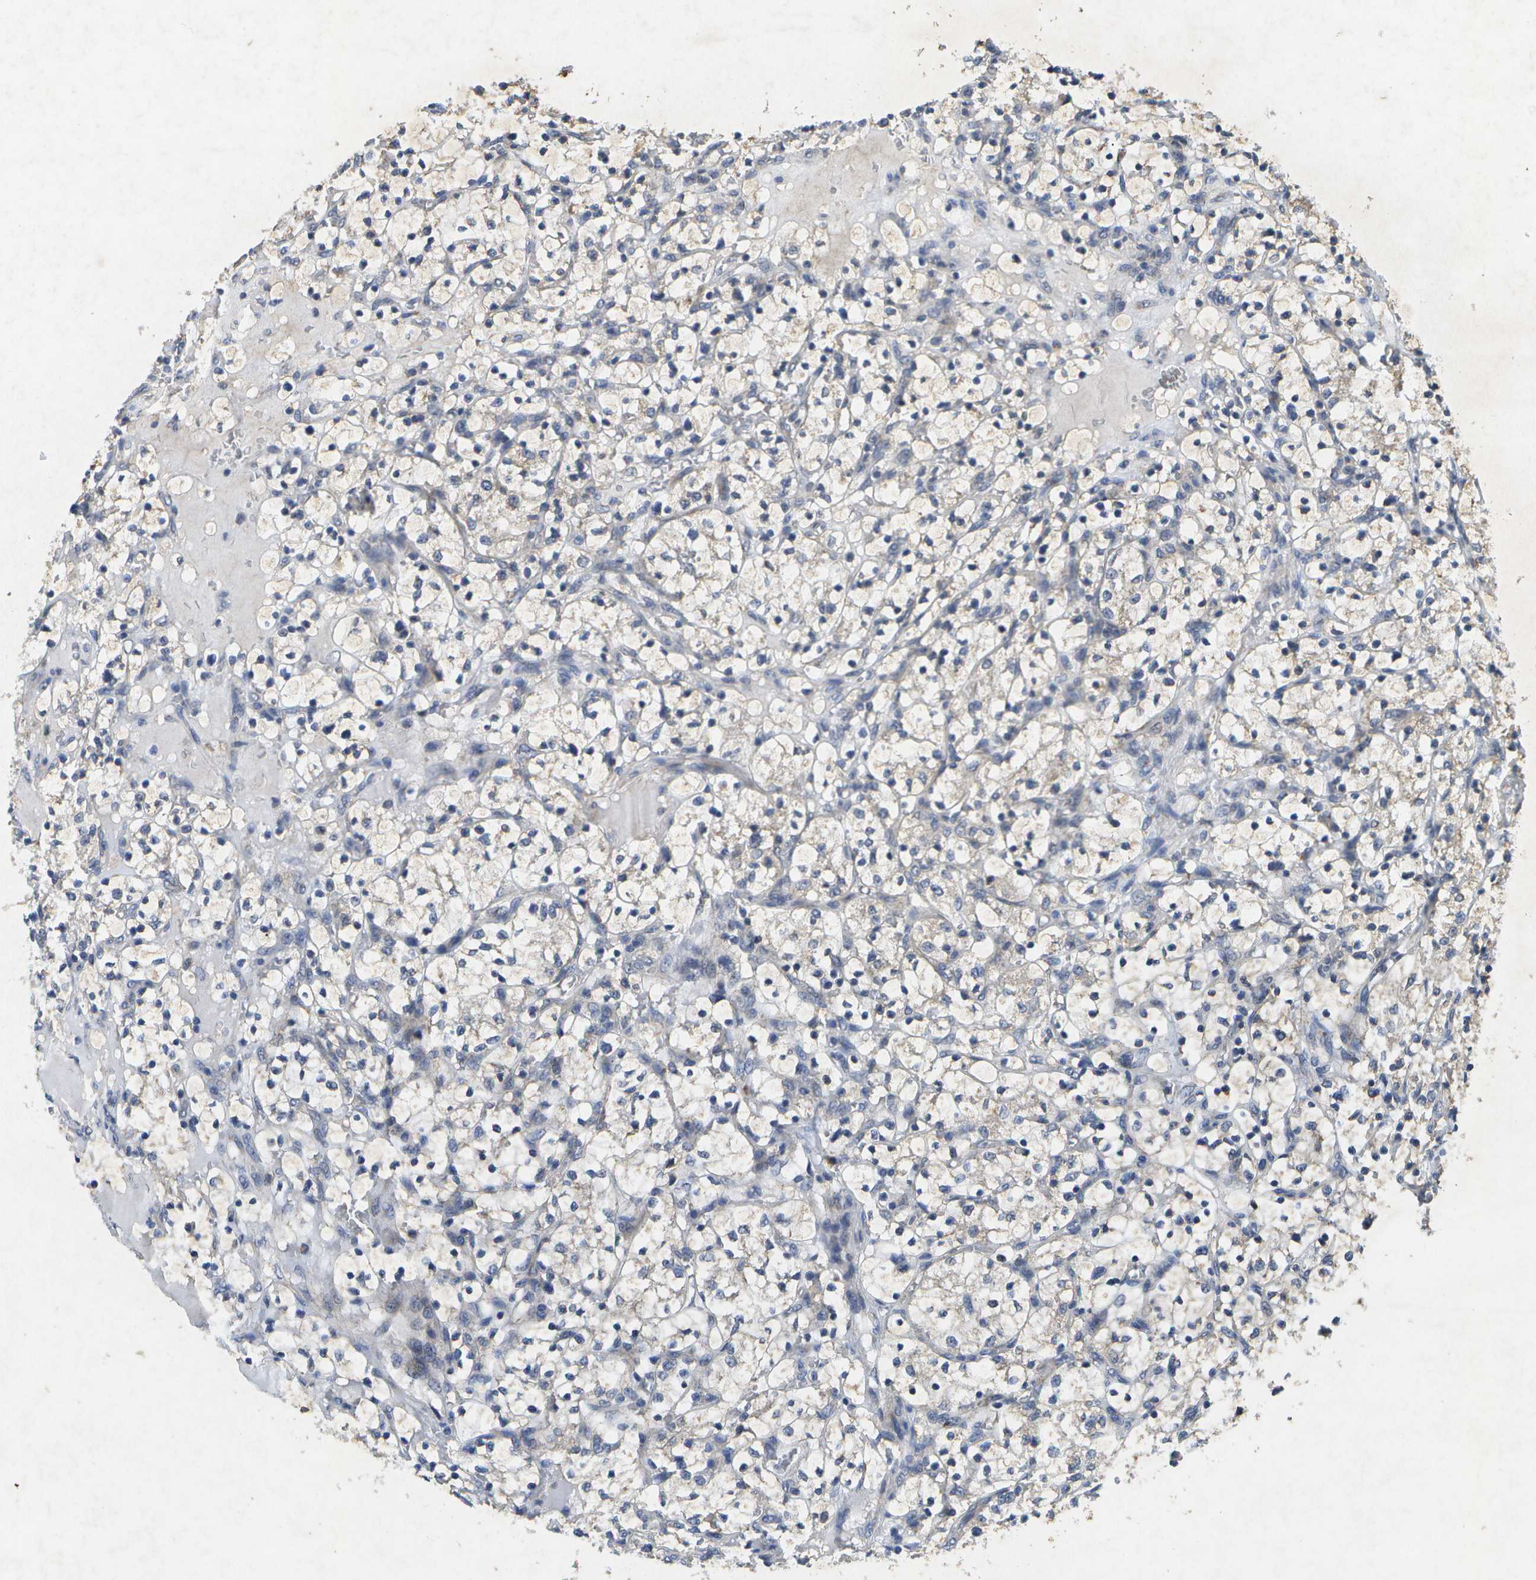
{"staining": {"intensity": "negative", "quantity": "none", "location": "none"}, "tissue": "renal cancer", "cell_type": "Tumor cells", "image_type": "cancer", "snomed": [{"axis": "morphology", "description": "Adenocarcinoma, NOS"}, {"axis": "topography", "description": "Kidney"}], "caption": "This is a micrograph of immunohistochemistry staining of renal adenocarcinoma, which shows no expression in tumor cells. (Brightfield microscopy of DAB immunohistochemistry at high magnification).", "gene": "KDELR1", "patient": {"sex": "female", "age": 69}}